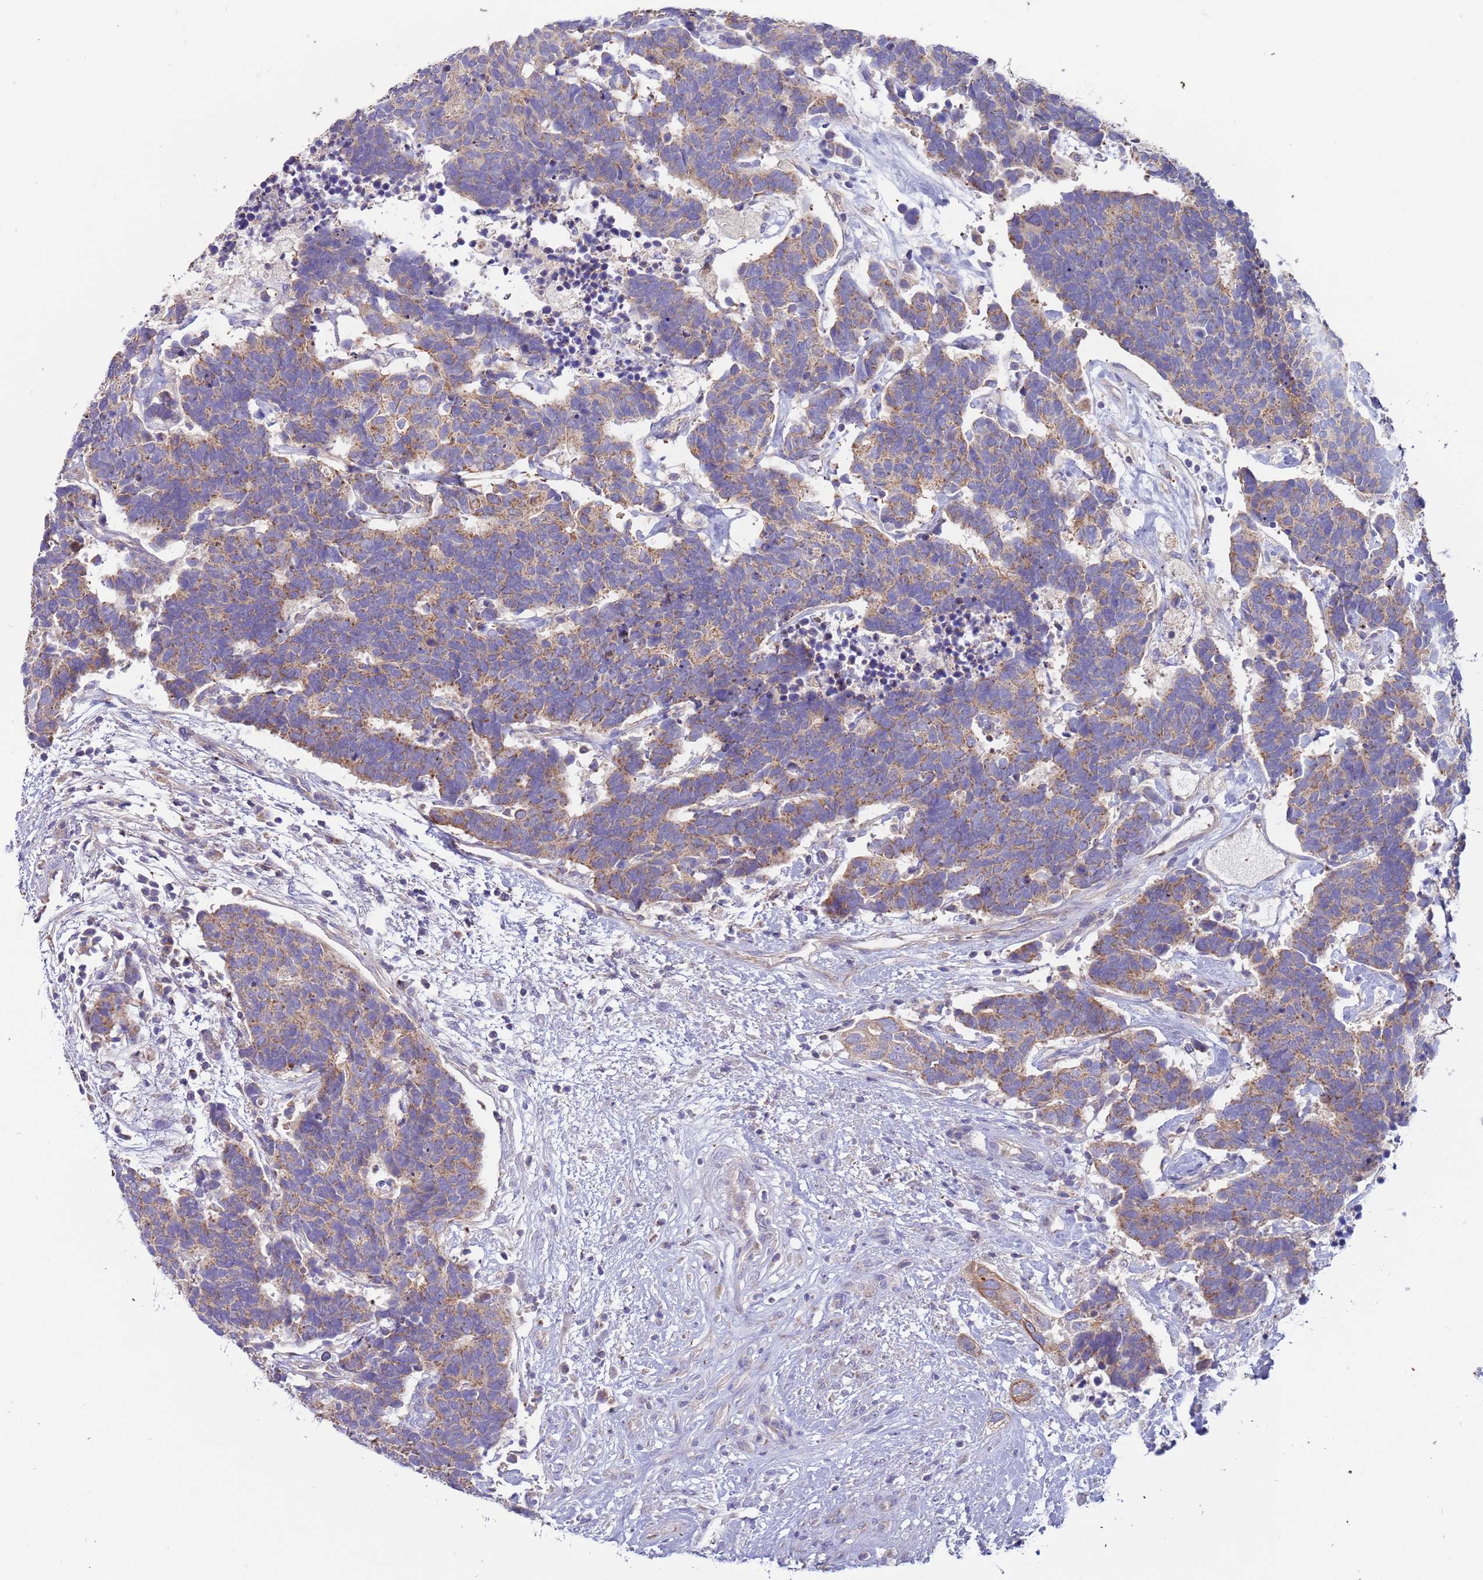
{"staining": {"intensity": "moderate", "quantity": "25%-75%", "location": "cytoplasmic/membranous"}, "tissue": "carcinoid", "cell_type": "Tumor cells", "image_type": "cancer", "snomed": [{"axis": "morphology", "description": "Carcinoma, NOS"}, {"axis": "morphology", "description": "Carcinoid, malignant, NOS"}, {"axis": "topography", "description": "Urinary bladder"}], "caption": "Protein staining of carcinoma tissue exhibits moderate cytoplasmic/membranous positivity in approximately 25%-75% of tumor cells.", "gene": "UQCRQ", "patient": {"sex": "male", "age": 57}}